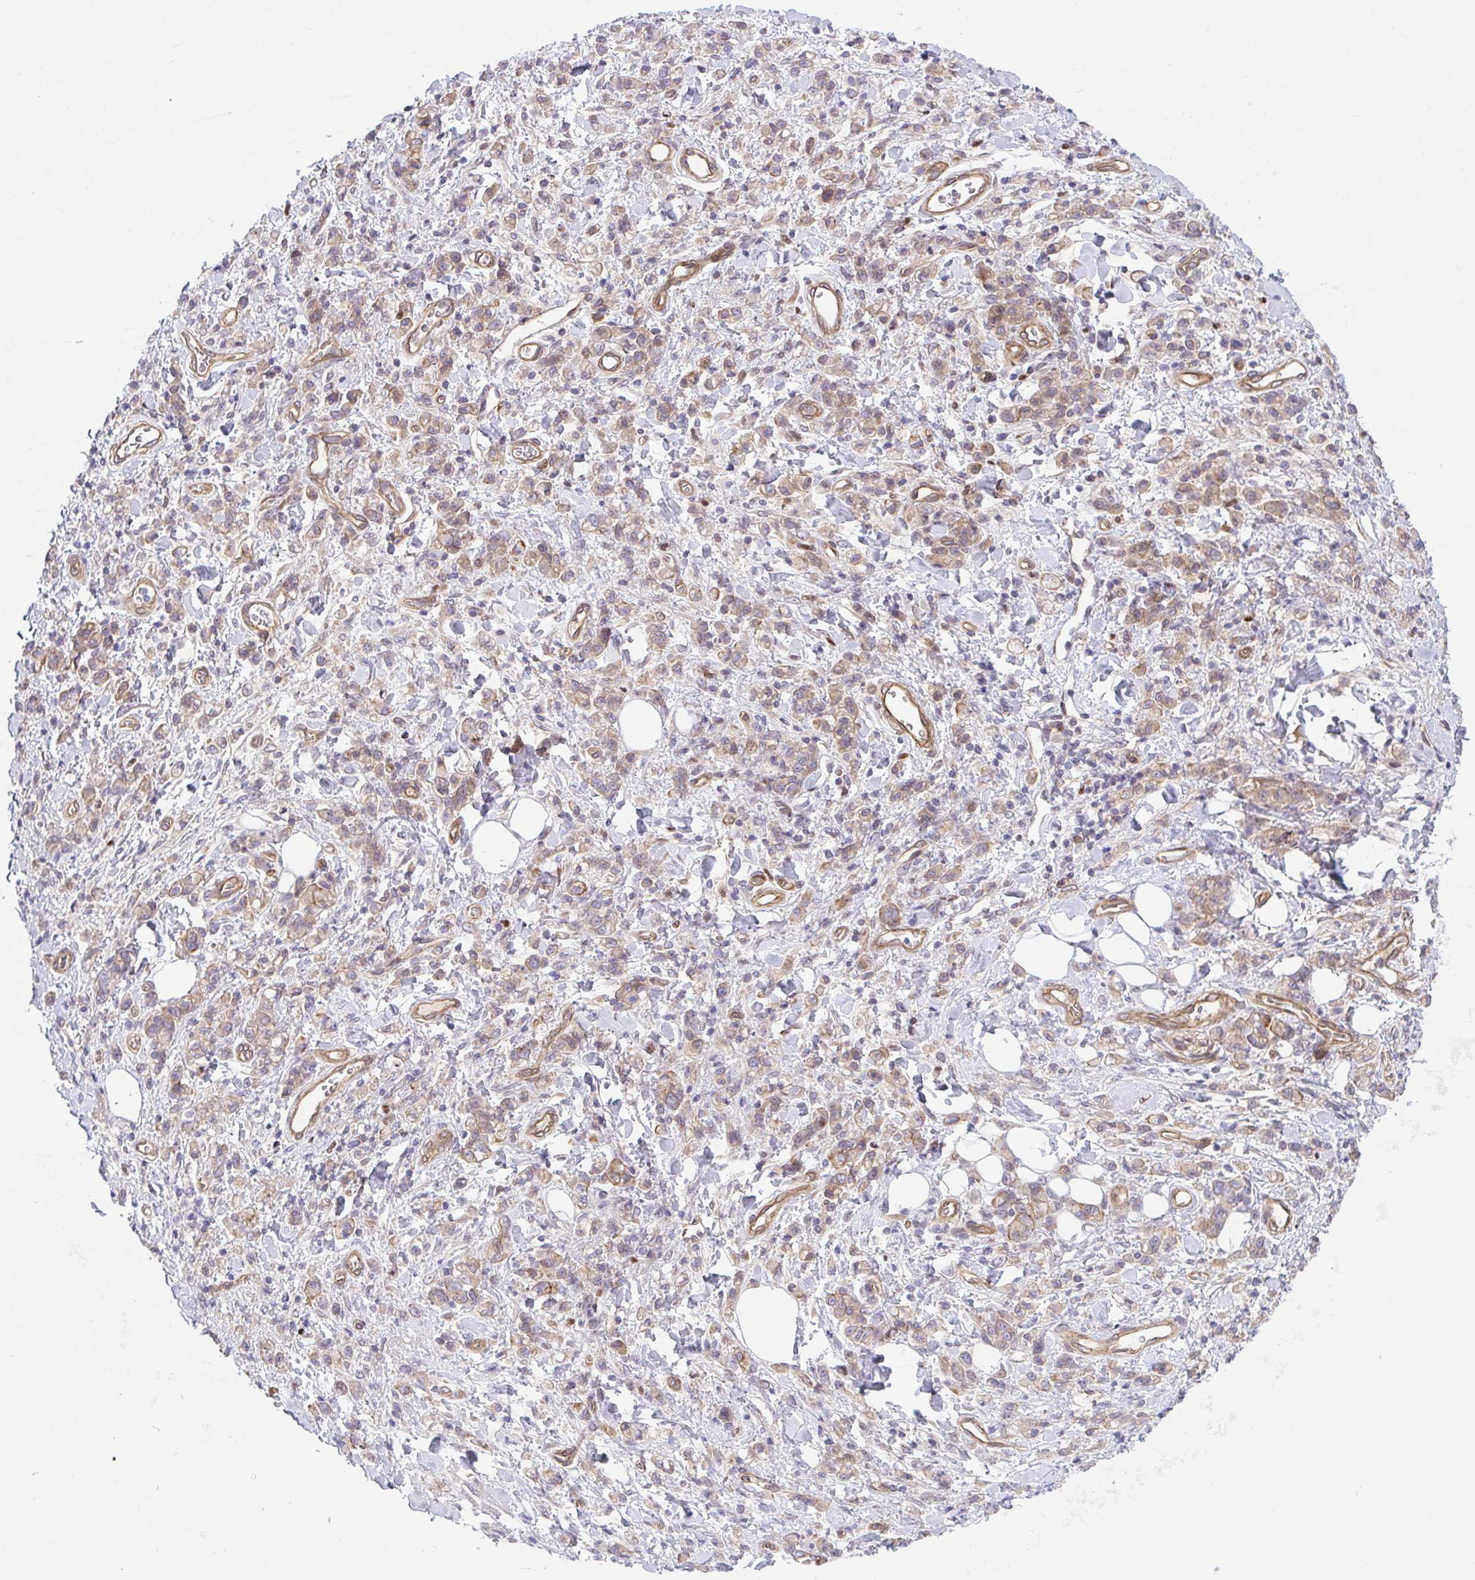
{"staining": {"intensity": "weak", "quantity": ">75%", "location": "cytoplasmic/membranous"}, "tissue": "stomach cancer", "cell_type": "Tumor cells", "image_type": "cancer", "snomed": [{"axis": "morphology", "description": "Adenocarcinoma, NOS"}, {"axis": "topography", "description": "Stomach"}], "caption": "Immunohistochemical staining of human stomach cancer (adenocarcinoma) exhibits low levels of weak cytoplasmic/membranous protein positivity in about >75% of tumor cells.", "gene": "ZBED3", "patient": {"sex": "male", "age": 77}}